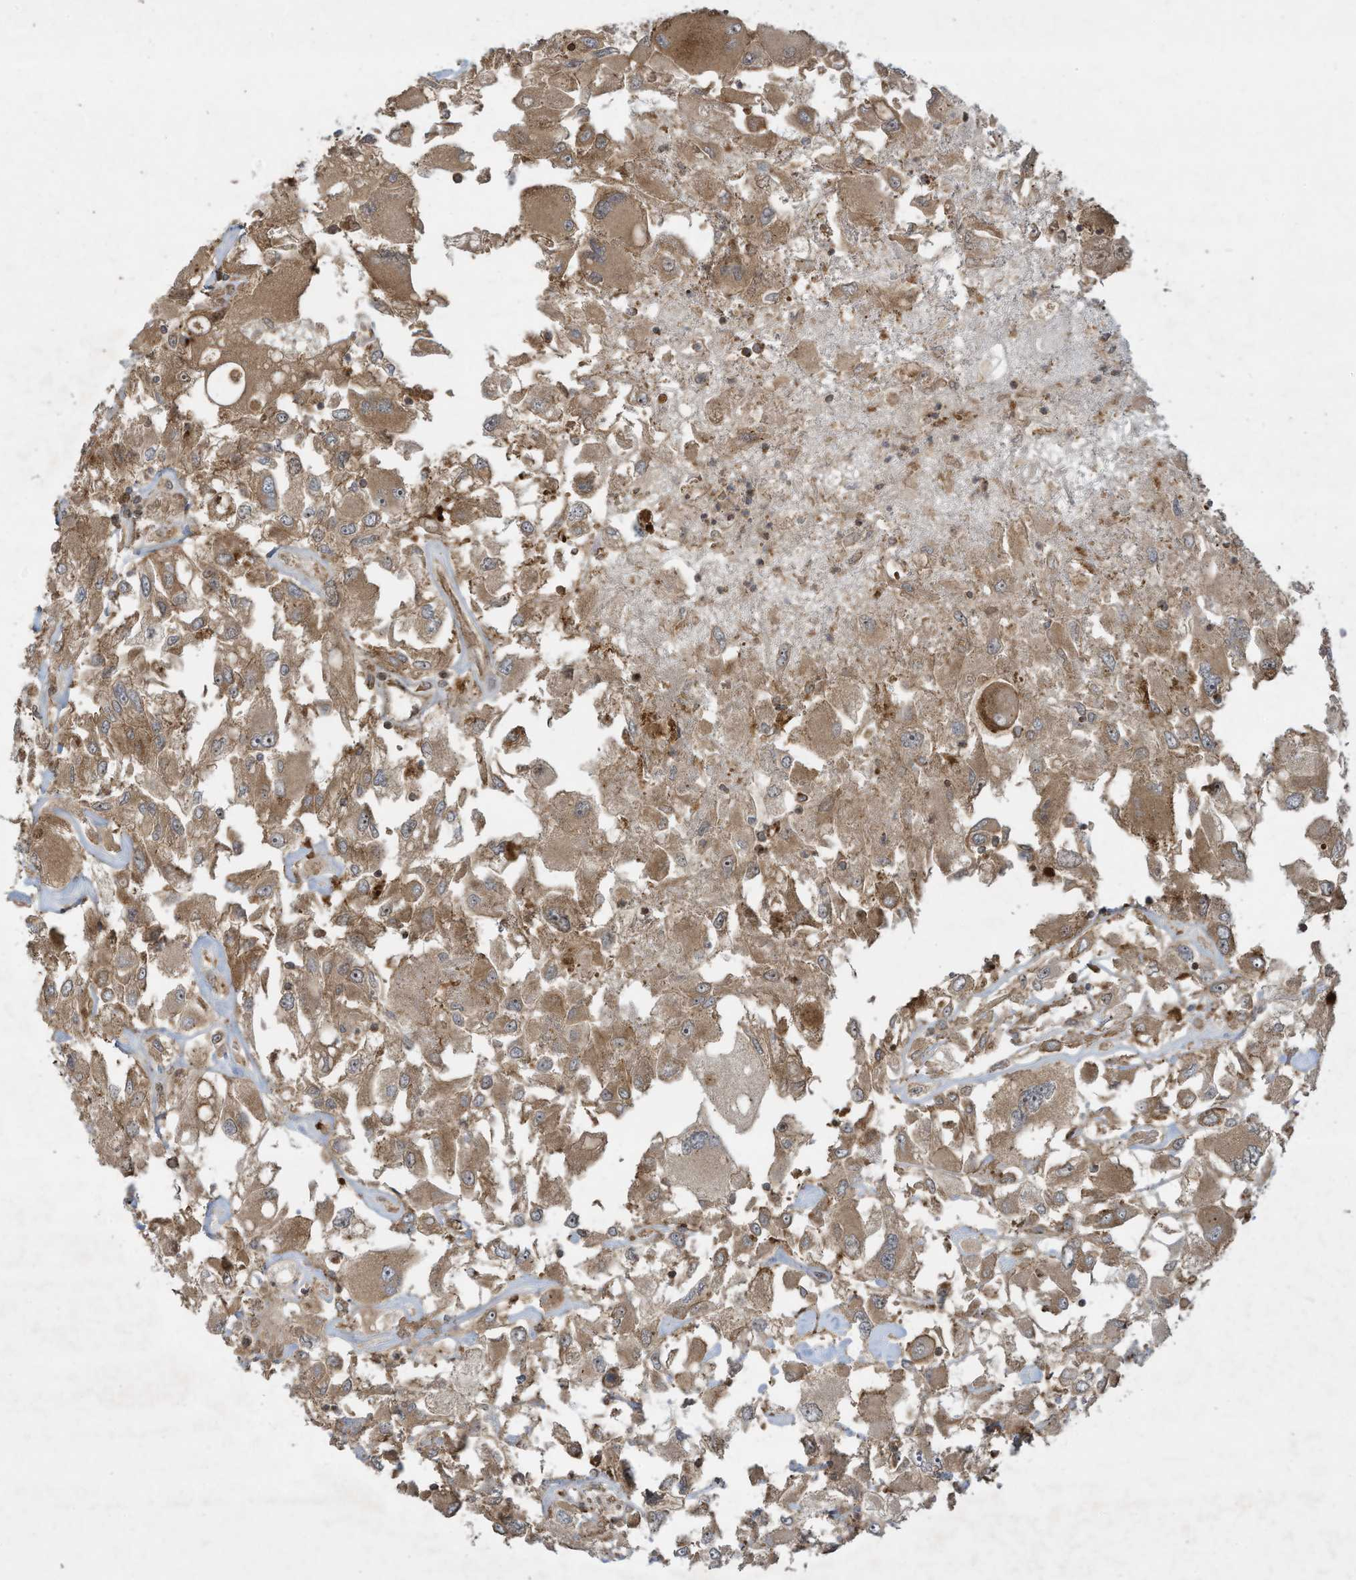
{"staining": {"intensity": "moderate", "quantity": ">75%", "location": "cytoplasmic/membranous"}, "tissue": "renal cancer", "cell_type": "Tumor cells", "image_type": "cancer", "snomed": [{"axis": "morphology", "description": "Adenocarcinoma, NOS"}, {"axis": "topography", "description": "Kidney"}], "caption": "Moderate cytoplasmic/membranous expression for a protein is seen in approximately >75% of tumor cells of renal cancer using immunohistochemistry.", "gene": "DDIT4", "patient": {"sex": "female", "age": 52}}